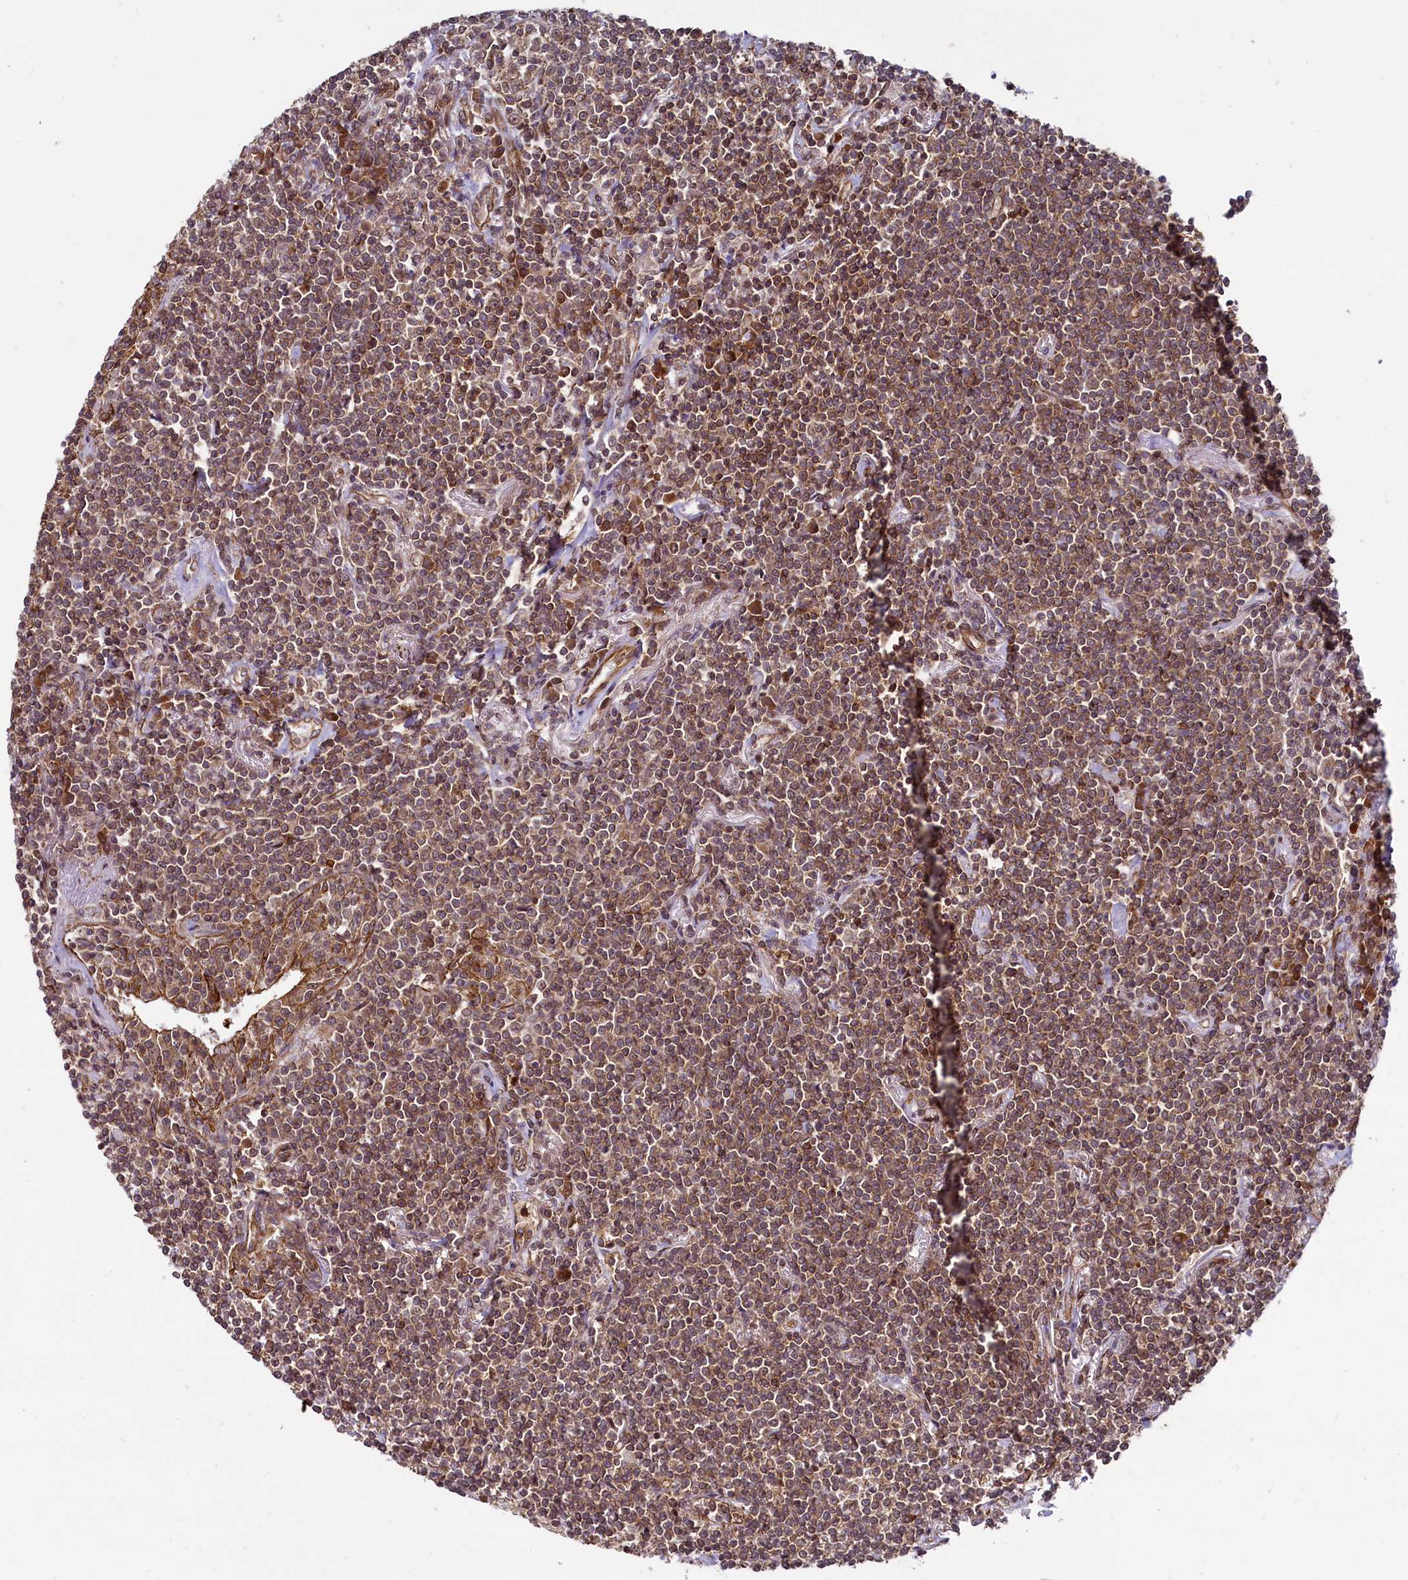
{"staining": {"intensity": "moderate", "quantity": ">75%", "location": "cytoplasmic/membranous"}, "tissue": "lymphoma", "cell_type": "Tumor cells", "image_type": "cancer", "snomed": [{"axis": "morphology", "description": "Malignant lymphoma, non-Hodgkin's type, Low grade"}, {"axis": "topography", "description": "Lung"}], "caption": "Immunohistochemistry histopathology image of neoplastic tissue: lymphoma stained using IHC reveals medium levels of moderate protein expression localized specifically in the cytoplasmic/membranous of tumor cells, appearing as a cytoplasmic/membranous brown color.", "gene": "SVIP", "patient": {"sex": "female", "age": 71}}